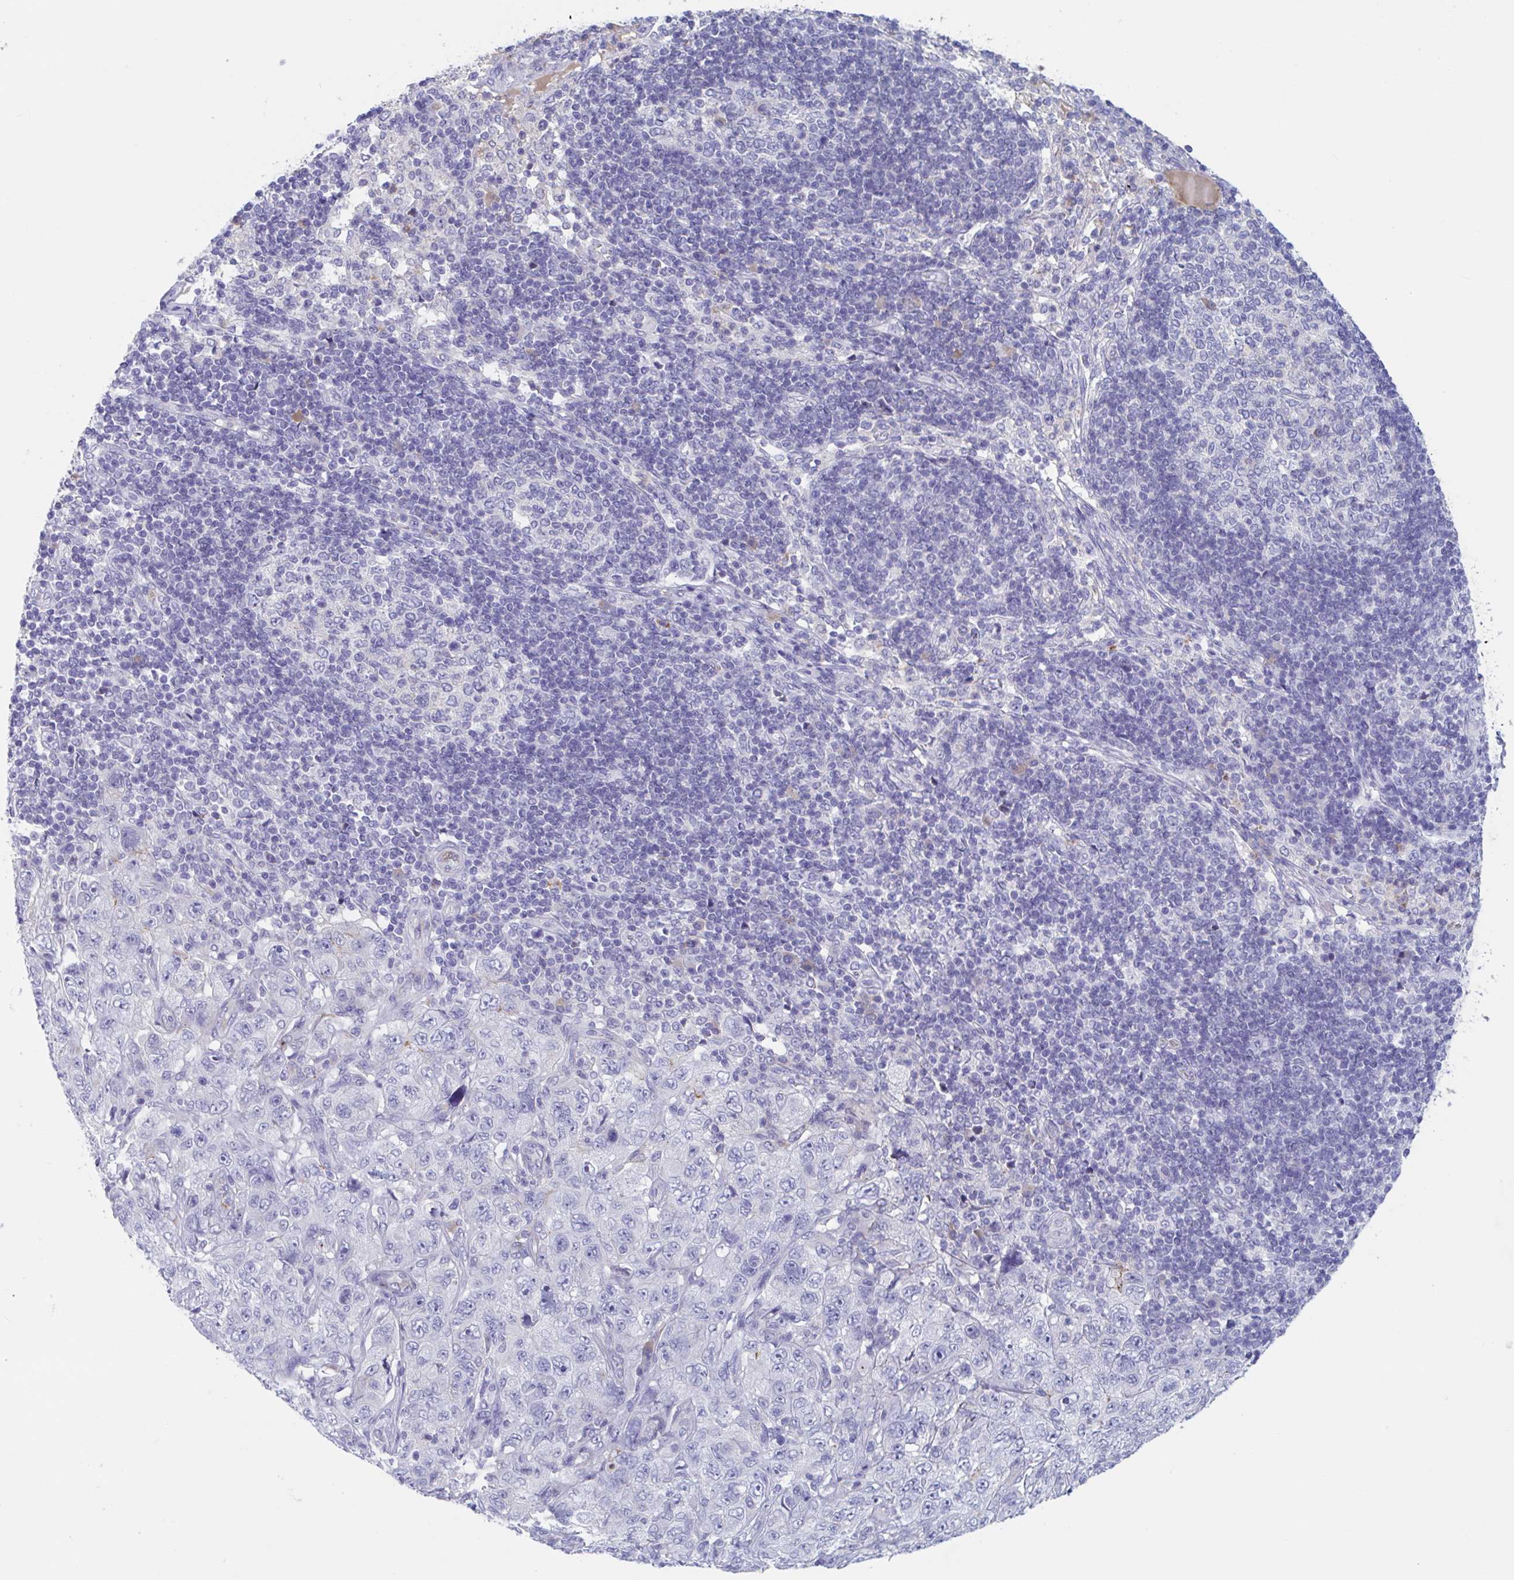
{"staining": {"intensity": "negative", "quantity": "none", "location": "none"}, "tissue": "pancreatic cancer", "cell_type": "Tumor cells", "image_type": "cancer", "snomed": [{"axis": "morphology", "description": "Adenocarcinoma, NOS"}, {"axis": "topography", "description": "Pancreas"}], "caption": "DAB (3,3'-diaminobenzidine) immunohistochemical staining of human pancreatic cancer exhibits no significant positivity in tumor cells.", "gene": "ZNHIT2", "patient": {"sex": "male", "age": 68}}